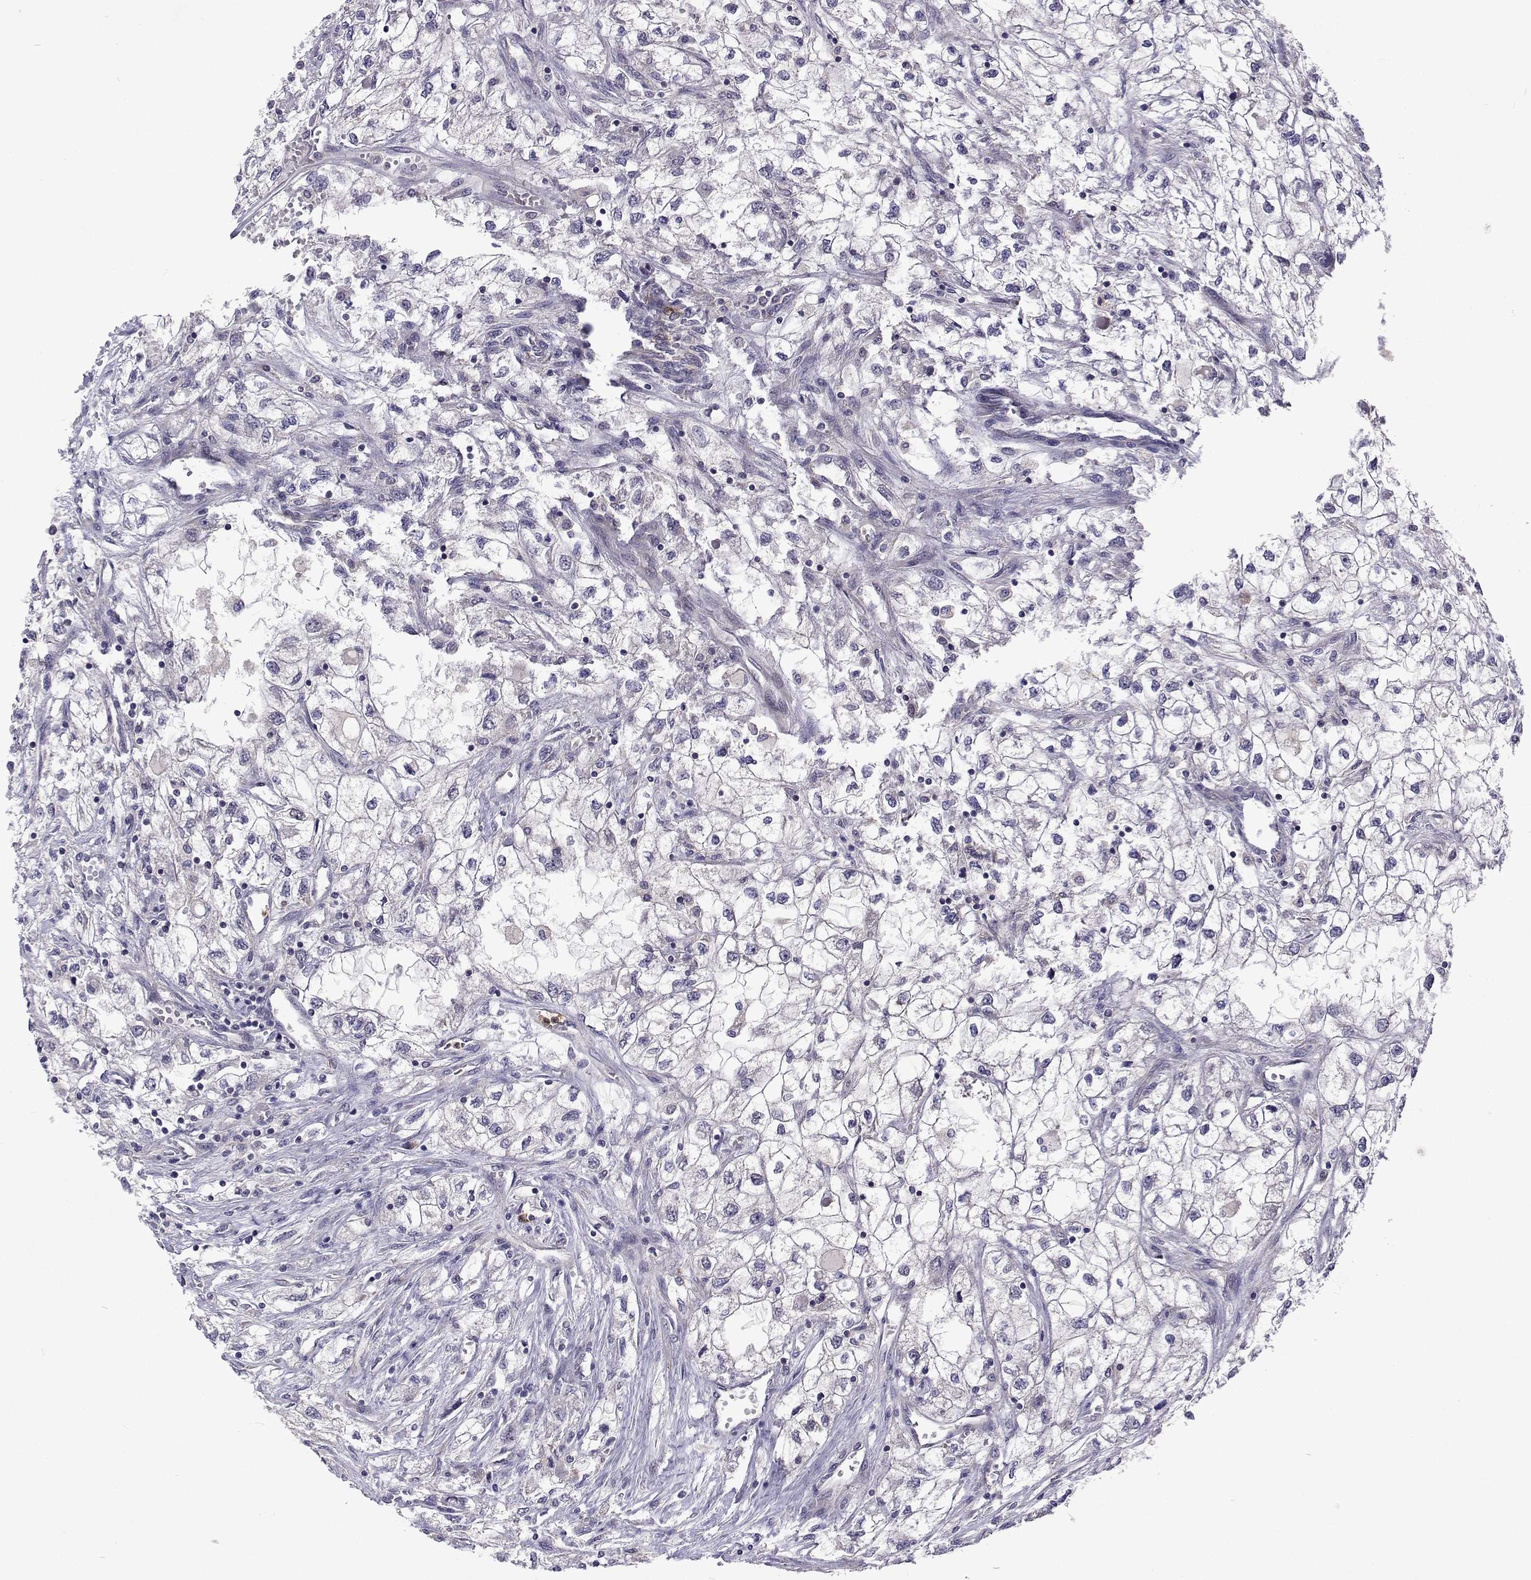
{"staining": {"intensity": "negative", "quantity": "none", "location": "none"}, "tissue": "renal cancer", "cell_type": "Tumor cells", "image_type": "cancer", "snomed": [{"axis": "morphology", "description": "Adenocarcinoma, NOS"}, {"axis": "topography", "description": "Kidney"}], "caption": "DAB (3,3'-diaminobenzidine) immunohistochemical staining of human renal adenocarcinoma exhibits no significant staining in tumor cells.", "gene": "DHTKD1", "patient": {"sex": "male", "age": 59}}